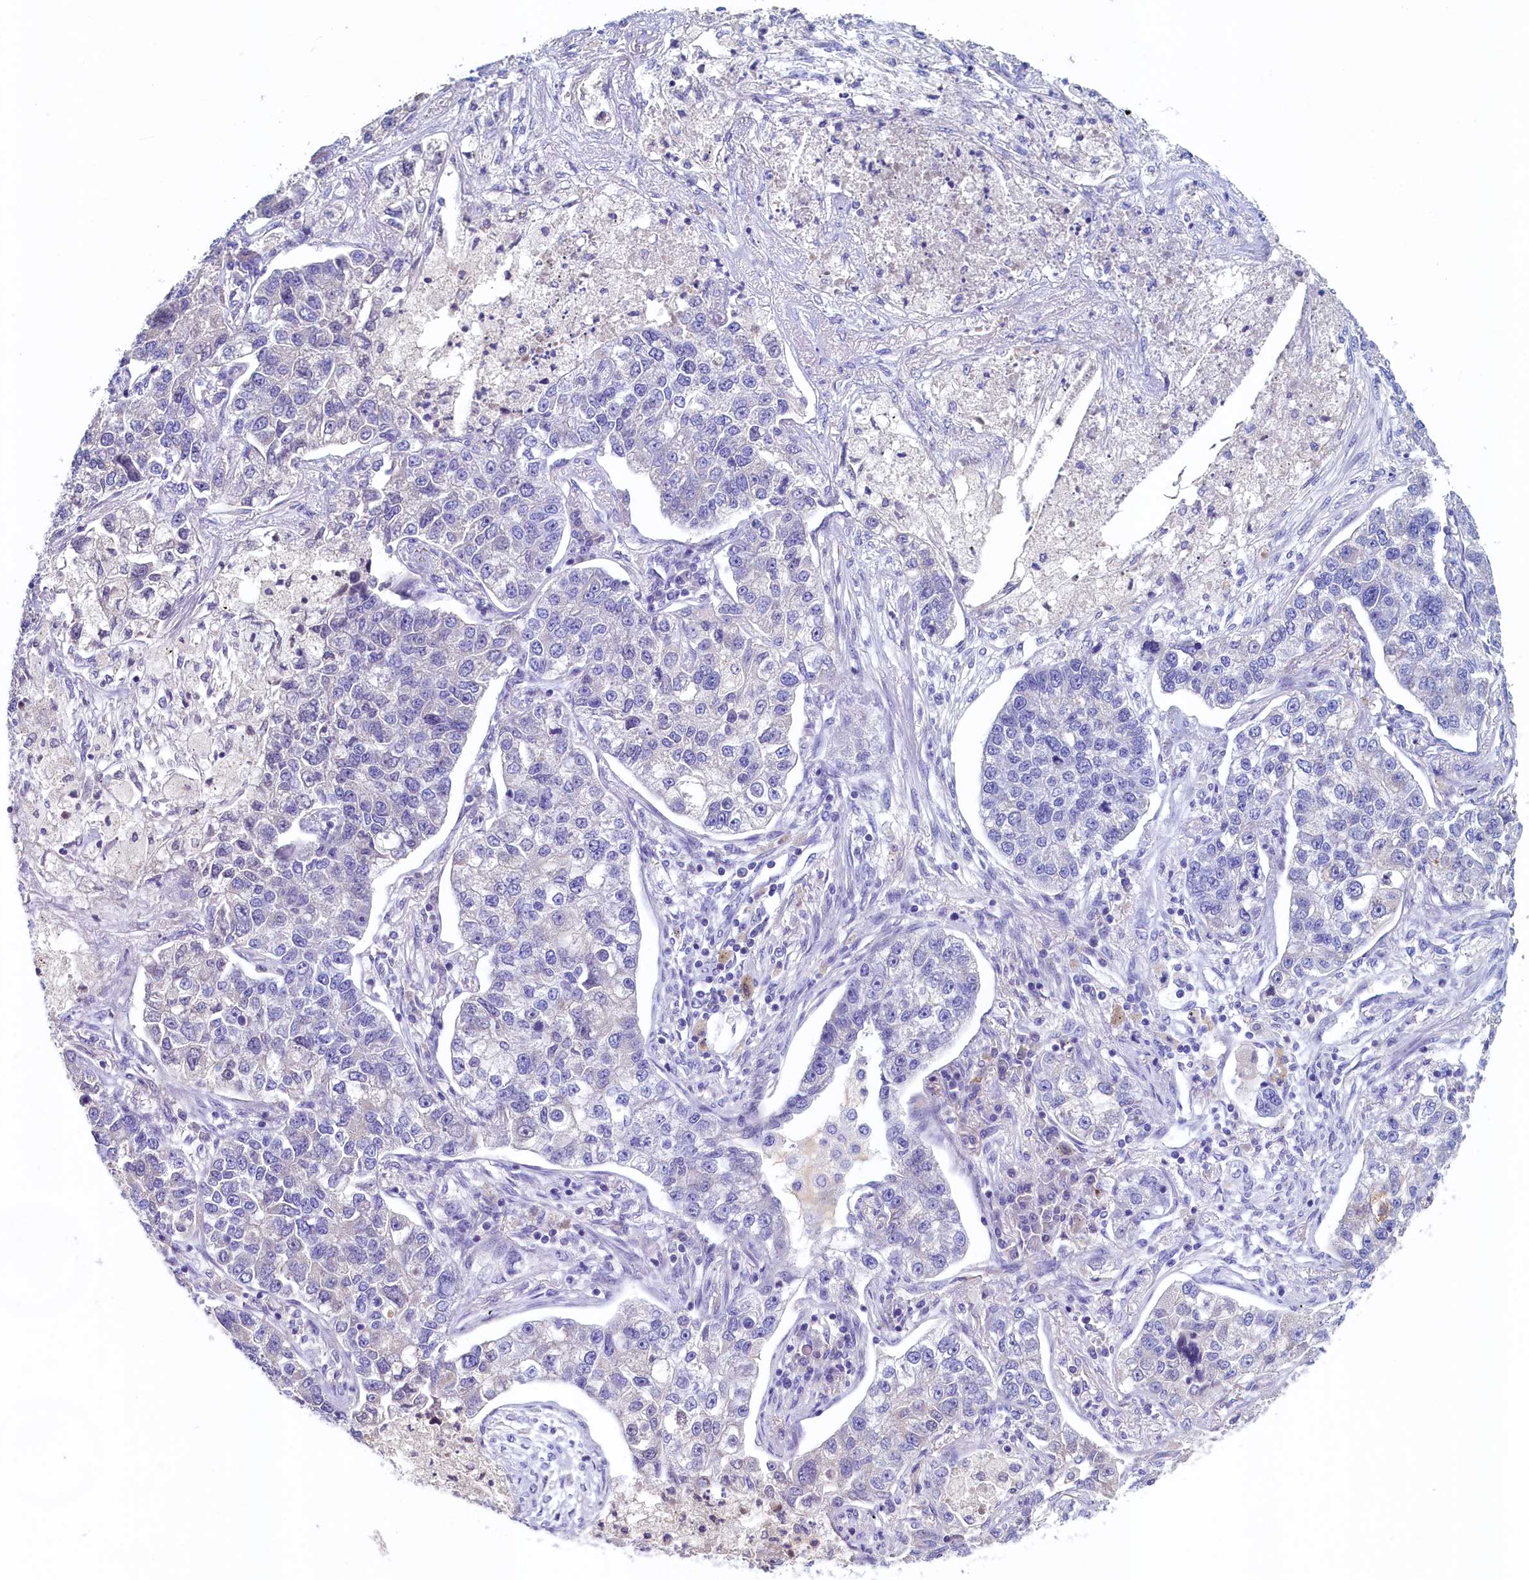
{"staining": {"intensity": "negative", "quantity": "none", "location": "none"}, "tissue": "lung cancer", "cell_type": "Tumor cells", "image_type": "cancer", "snomed": [{"axis": "morphology", "description": "Adenocarcinoma, NOS"}, {"axis": "topography", "description": "Lung"}], "caption": "Immunohistochemistry (IHC) of lung cancer (adenocarcinoma) displays no positivity in tumor cells.", "gene": "GUCA1C", "patient": {"sex": "male", "age": 49}}